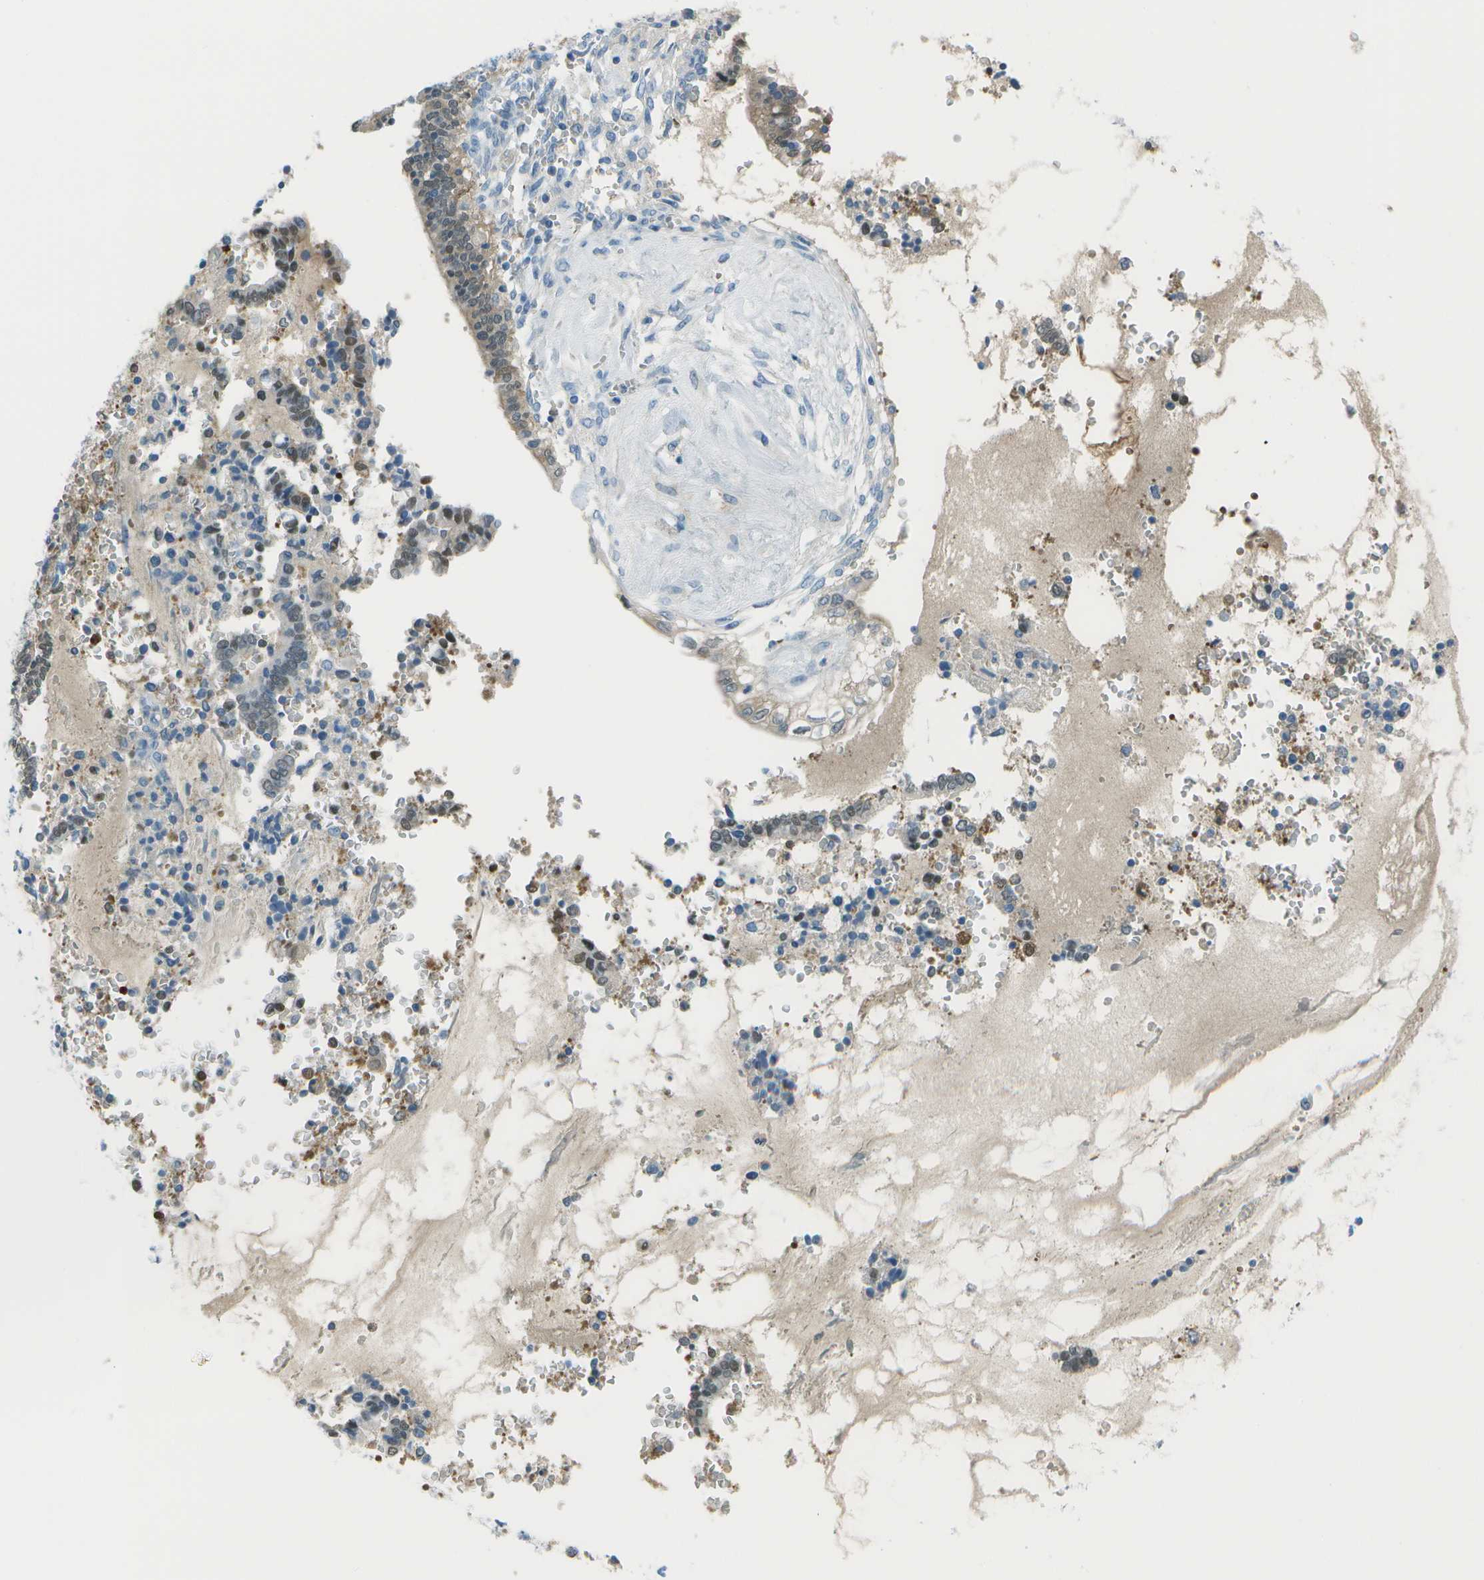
{"staining": {"intensity": "weak", "quantity": "25%-75%", "location": "nuclear"}, "tissue": "cervical cancer", "cell_type": "Tumor cells", "image_type": "cancer", "snomed": [{"axis": "morphology", "description": "Adenocarcinoma, NOS"}, {"axis": "topography", "description": "Cervix"}], "caption": "Cervical cancer tissue reveals weak nuclear positivity in approximately 25%-75% of tumor cells, visualized by immunohistochemistry.", "gene": "ASL", "patient": {"sex": "female", "age": 44}}